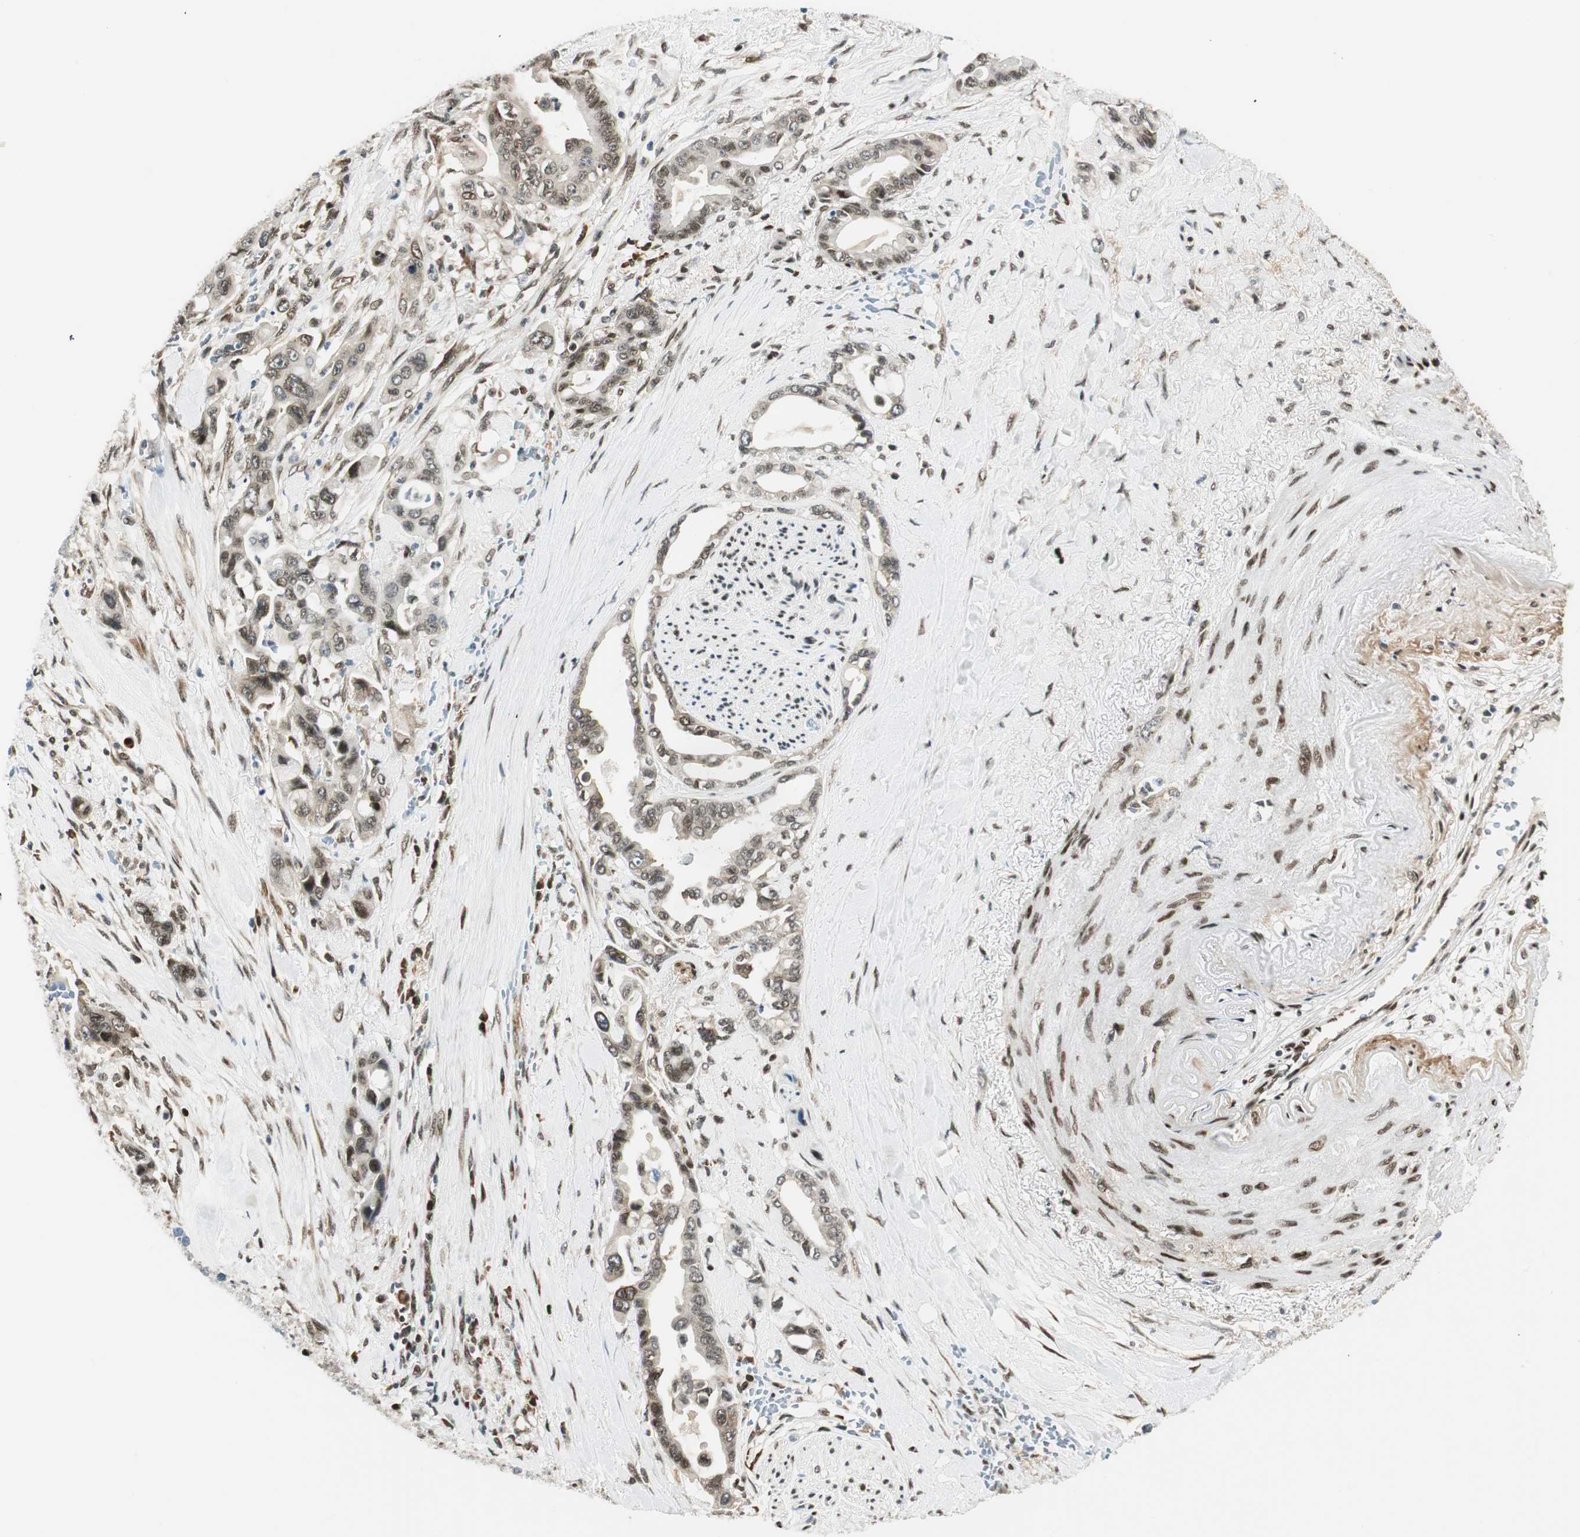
{"staining": {"intensity": "moderate", "quantity": "25%-75%", "location": "cytoplasmic/membranous,nuclear"}, "tissue": "pancreatic cancer", "cell_type": "Tumor cells", "image_type": "cancer", "snomed": [{"axis": "morphology", "description": "Adenocarcinoma, NOS"}, {"axis": "topography", "description": "Pancreas"}], "caption": "Protein staining of pancreatic cancer tissue reveals moderate cytoplasmic/membranous and nuclear staining in about 25%-75% of tumor cells.", "gene": "RING1", "patient": {"sex": "male", "age": 70}}